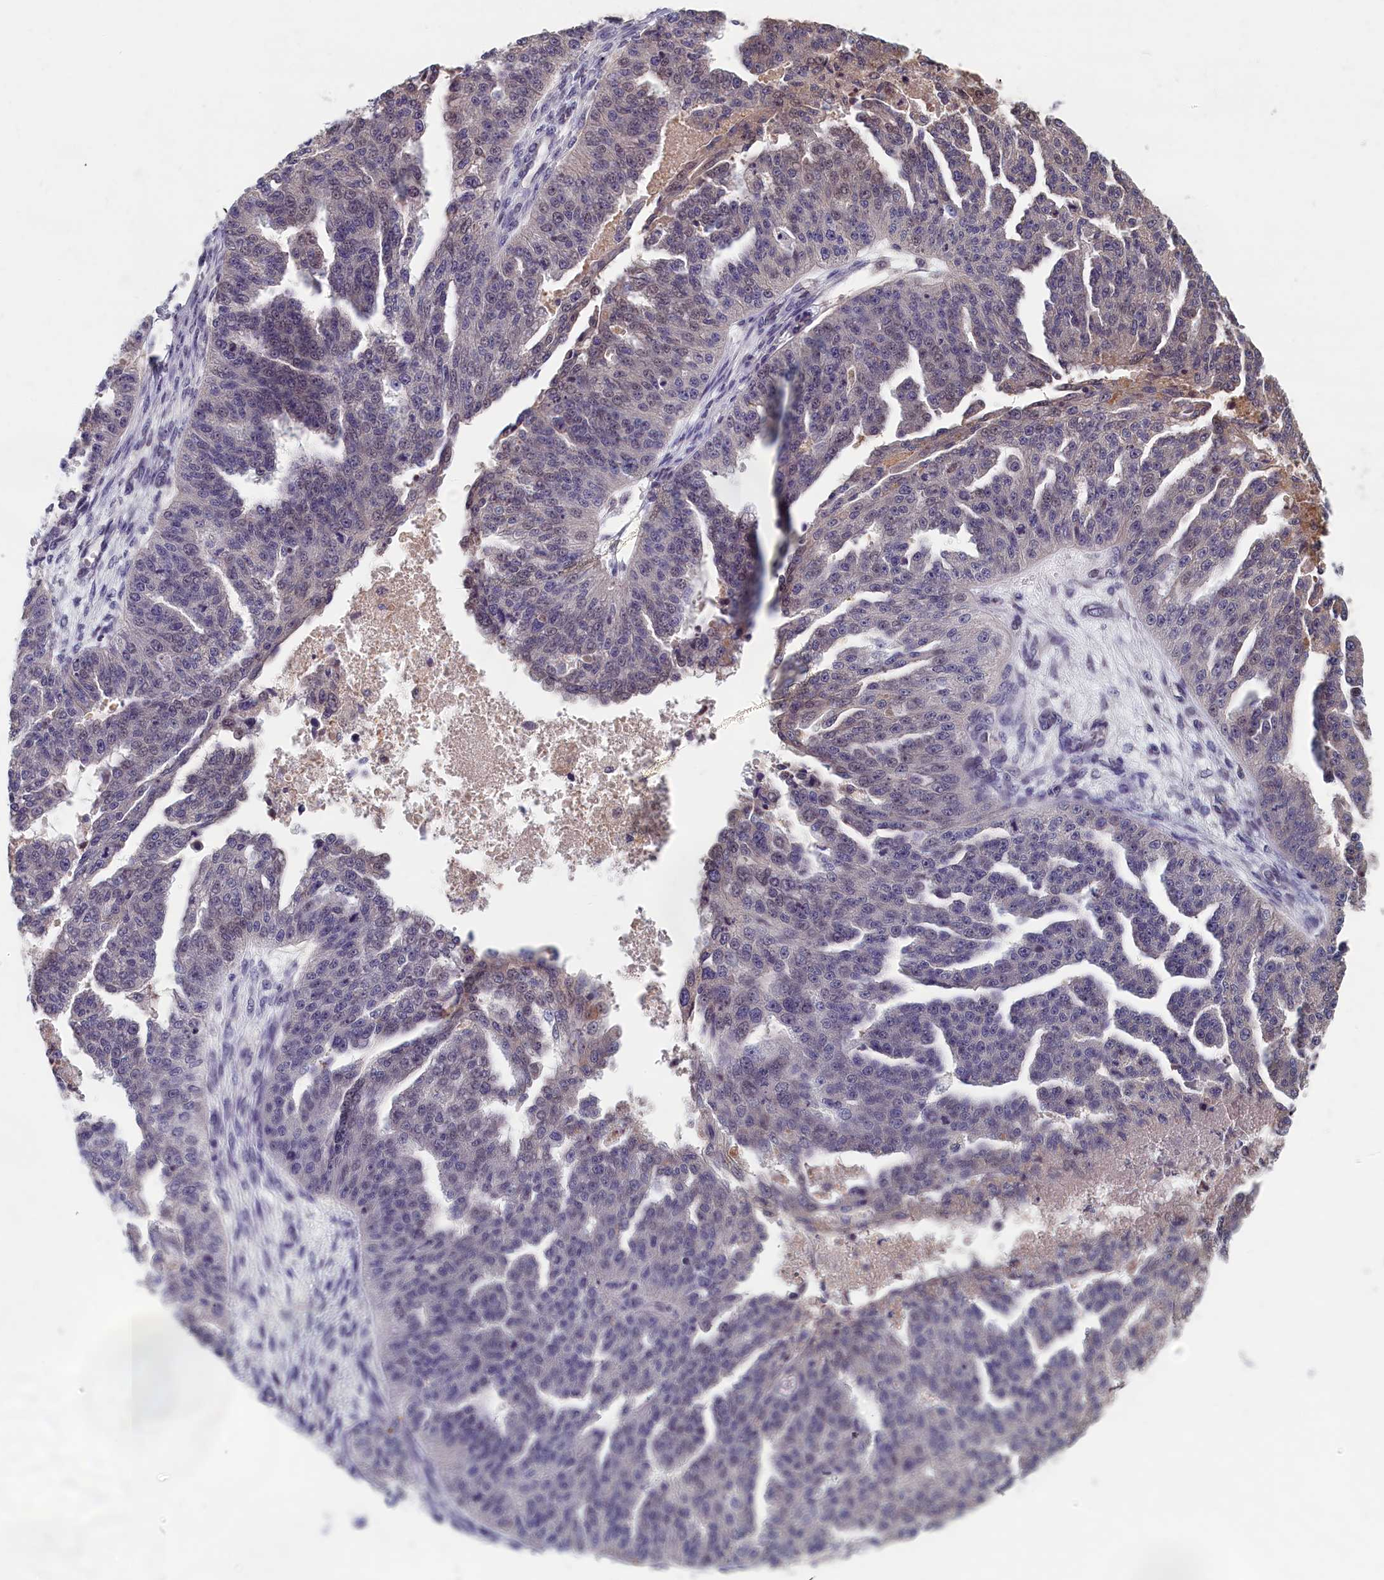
{"staining": {"intensity": "negative", "quantity": "none", "location": "none"}, "tissue": "ovarian cancer", "cell_type": "Tumor cells", "image_type": "cancer", "snomed": [{"axis": "morphology", "description": "Cystadenocarcinoma, serous, NOS"}, {"axis": "topography", "description": "Ovary"}], "caption": "There is no significant staining in tumor cells of serous cystadenocarcinoma (ovarian). (DAB immunohistochemistry (IHC) visualized using brightfield microscopy, high magnification).", "gene": "TMEM116", "patient": {"sex": "female", "age": 58}}